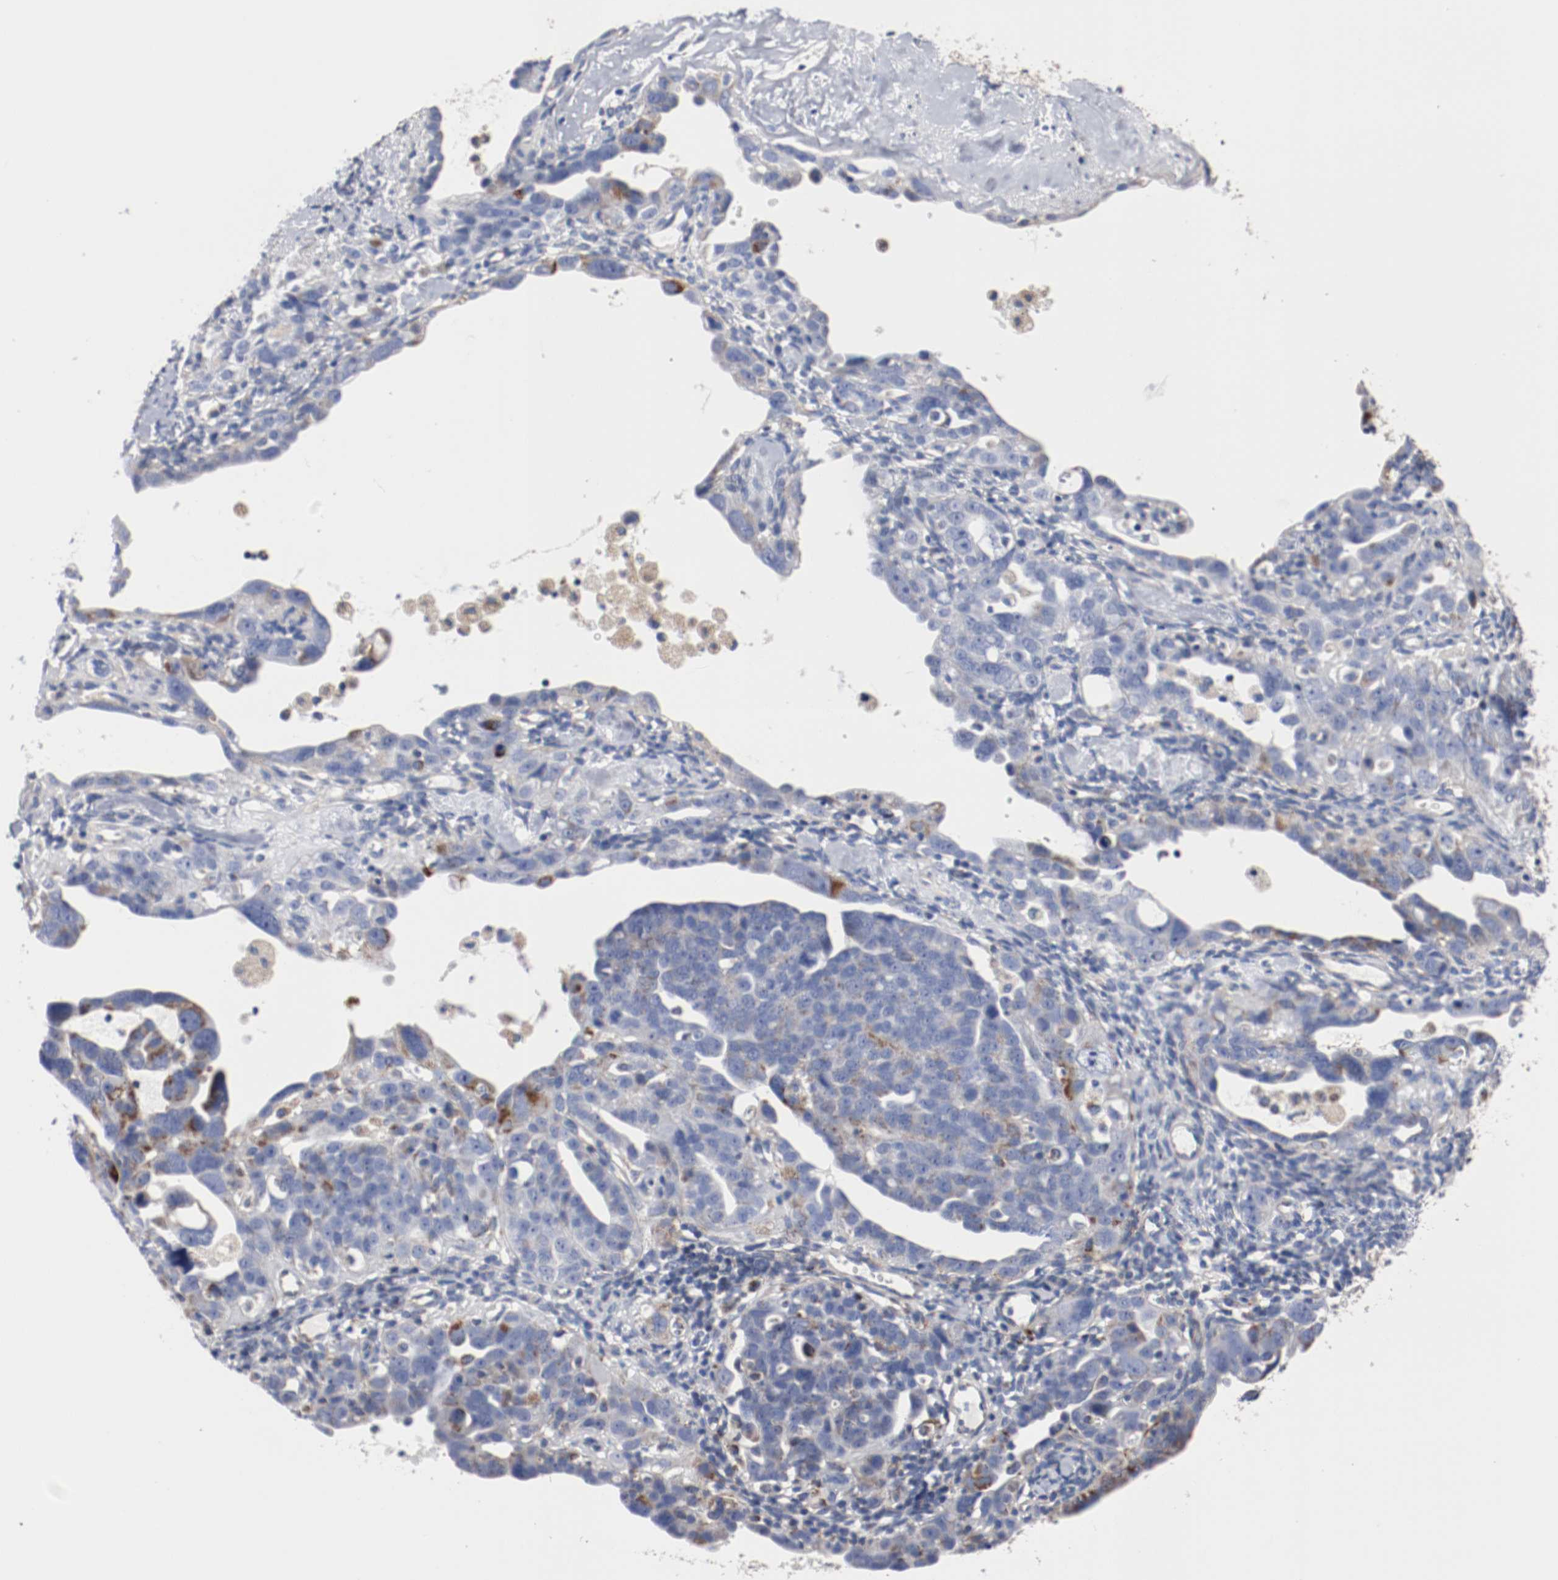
{"staining": {"intensity": "weak", "quantity": "25%-75%", "location": "cytoplasmic/membranous"}, "tissue": "ovarian cancer", "cell_type": "Tumor cells", "image_type": "cancer", "snomed": [{"axis": "morphology", "description": "Cystadenocarcinoma, serous, NOS"}, {"axis": "topography", "description": "Ovary"}], "caption": "Immunohistochemical staining of ovarian cancer displays low levels of weak cytoplasmic/membranous positivity in approximately 25%-75% of tumor cells.", "gene": "TUBD1", "patient": {"sex": "female", "age": 66}}